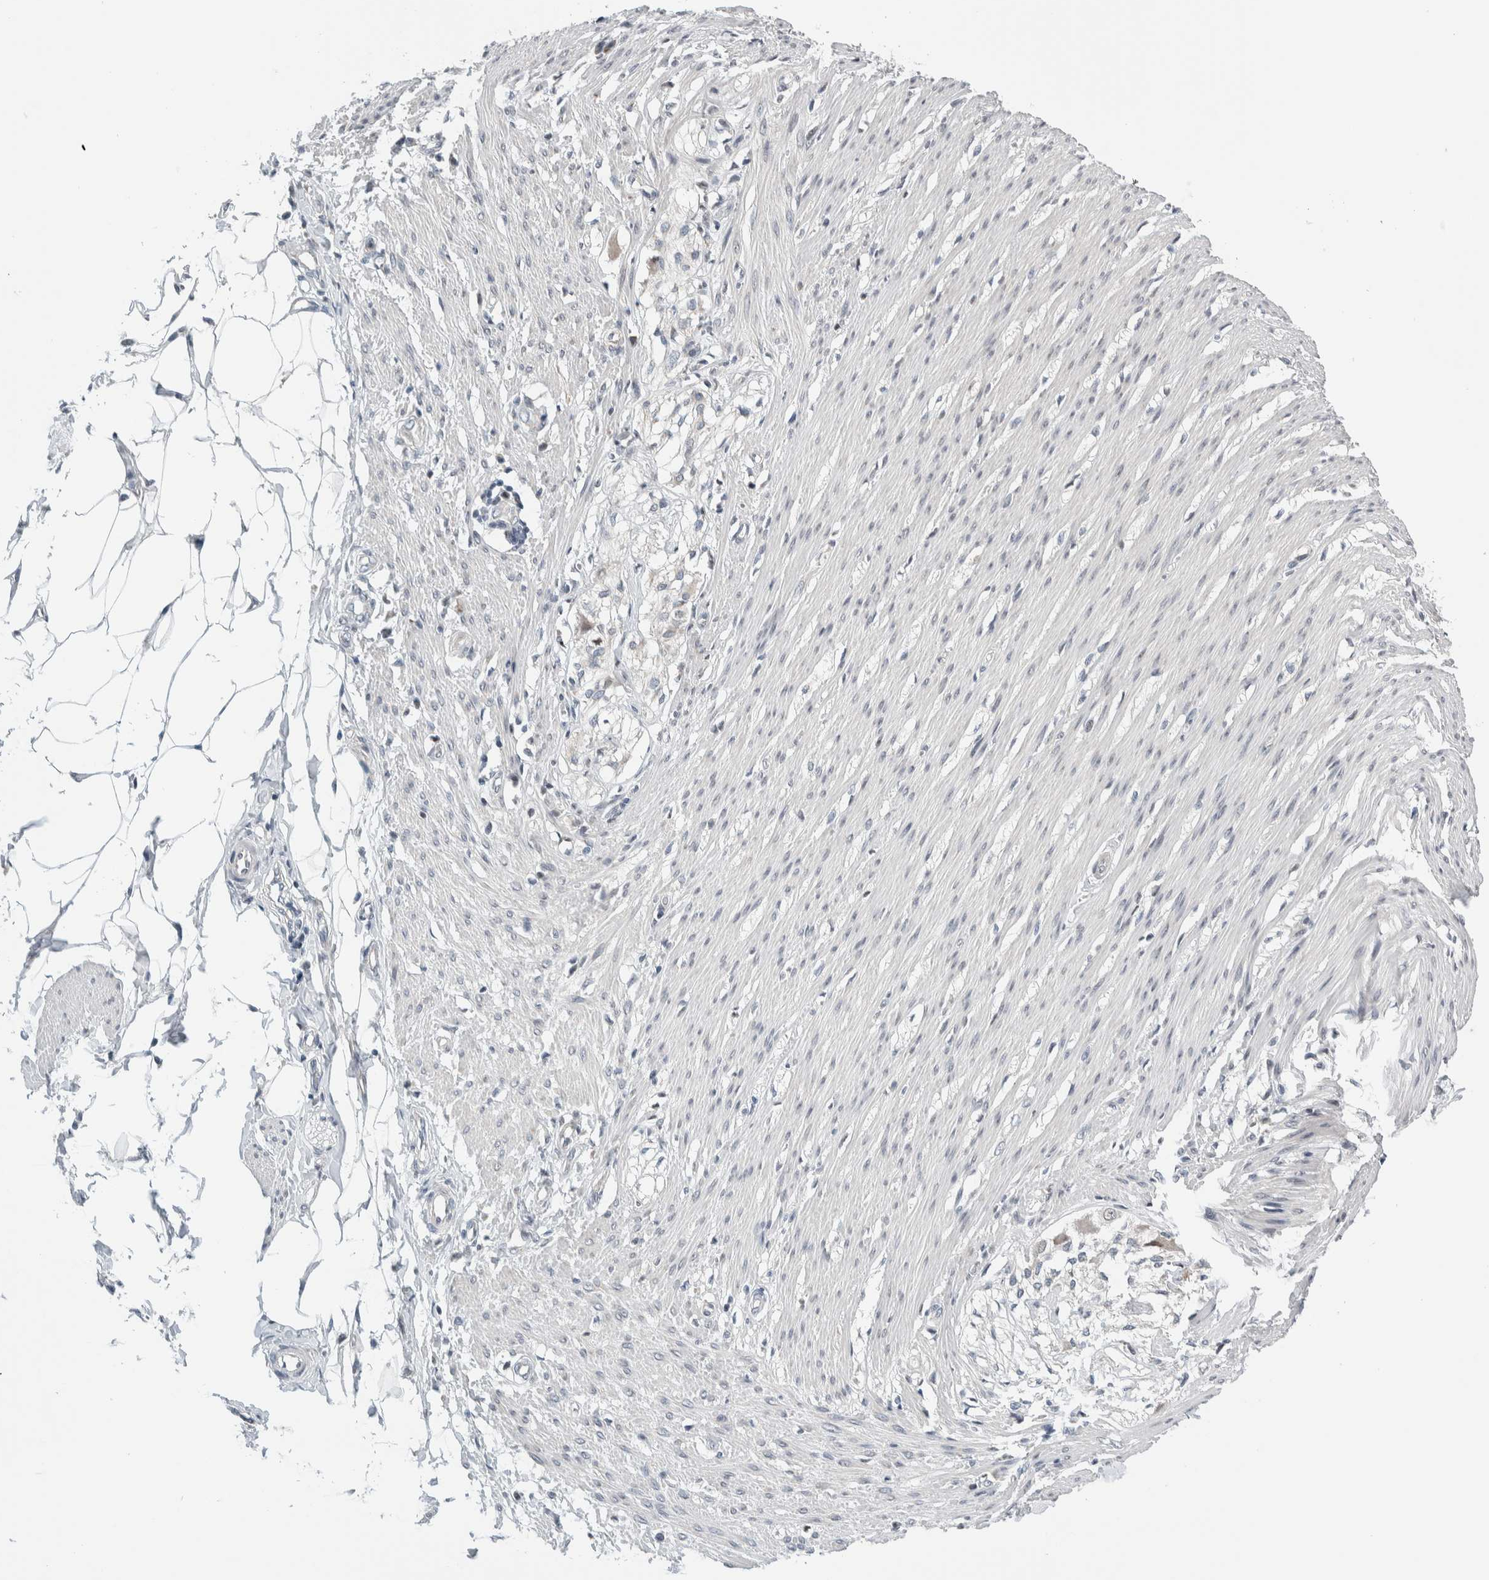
{"staining": {"intensity": "negative", "quantity": "none", "location": "none"}, "tissue": "smooth muscle", "cell_type": "Smooth muscle cells", "image_type": "normal", "snomed": [{"axis": "morphology", "description": "Normal tissue, NOS"}, {"axis": "morphology", "description": "Adenocarcinoma, NOS"}, {"axis": "topography", "description": "Smooth muscle"}, {"axis": "topography", "description": "Colon"}], "caption": "This photomicrograph is of benign smooth muscle stained with IHC to label a protein in brown with the nuclei are counter-stained blue. There is no staining in smooth muscle cells. Brightfield microscopy of immunohistochemistry stained with DAB (brown) and hematoxylin (blue), captured at high magnification.", "gene": "NEUROD1", "patient": {"sex": "male", "age": 14}}